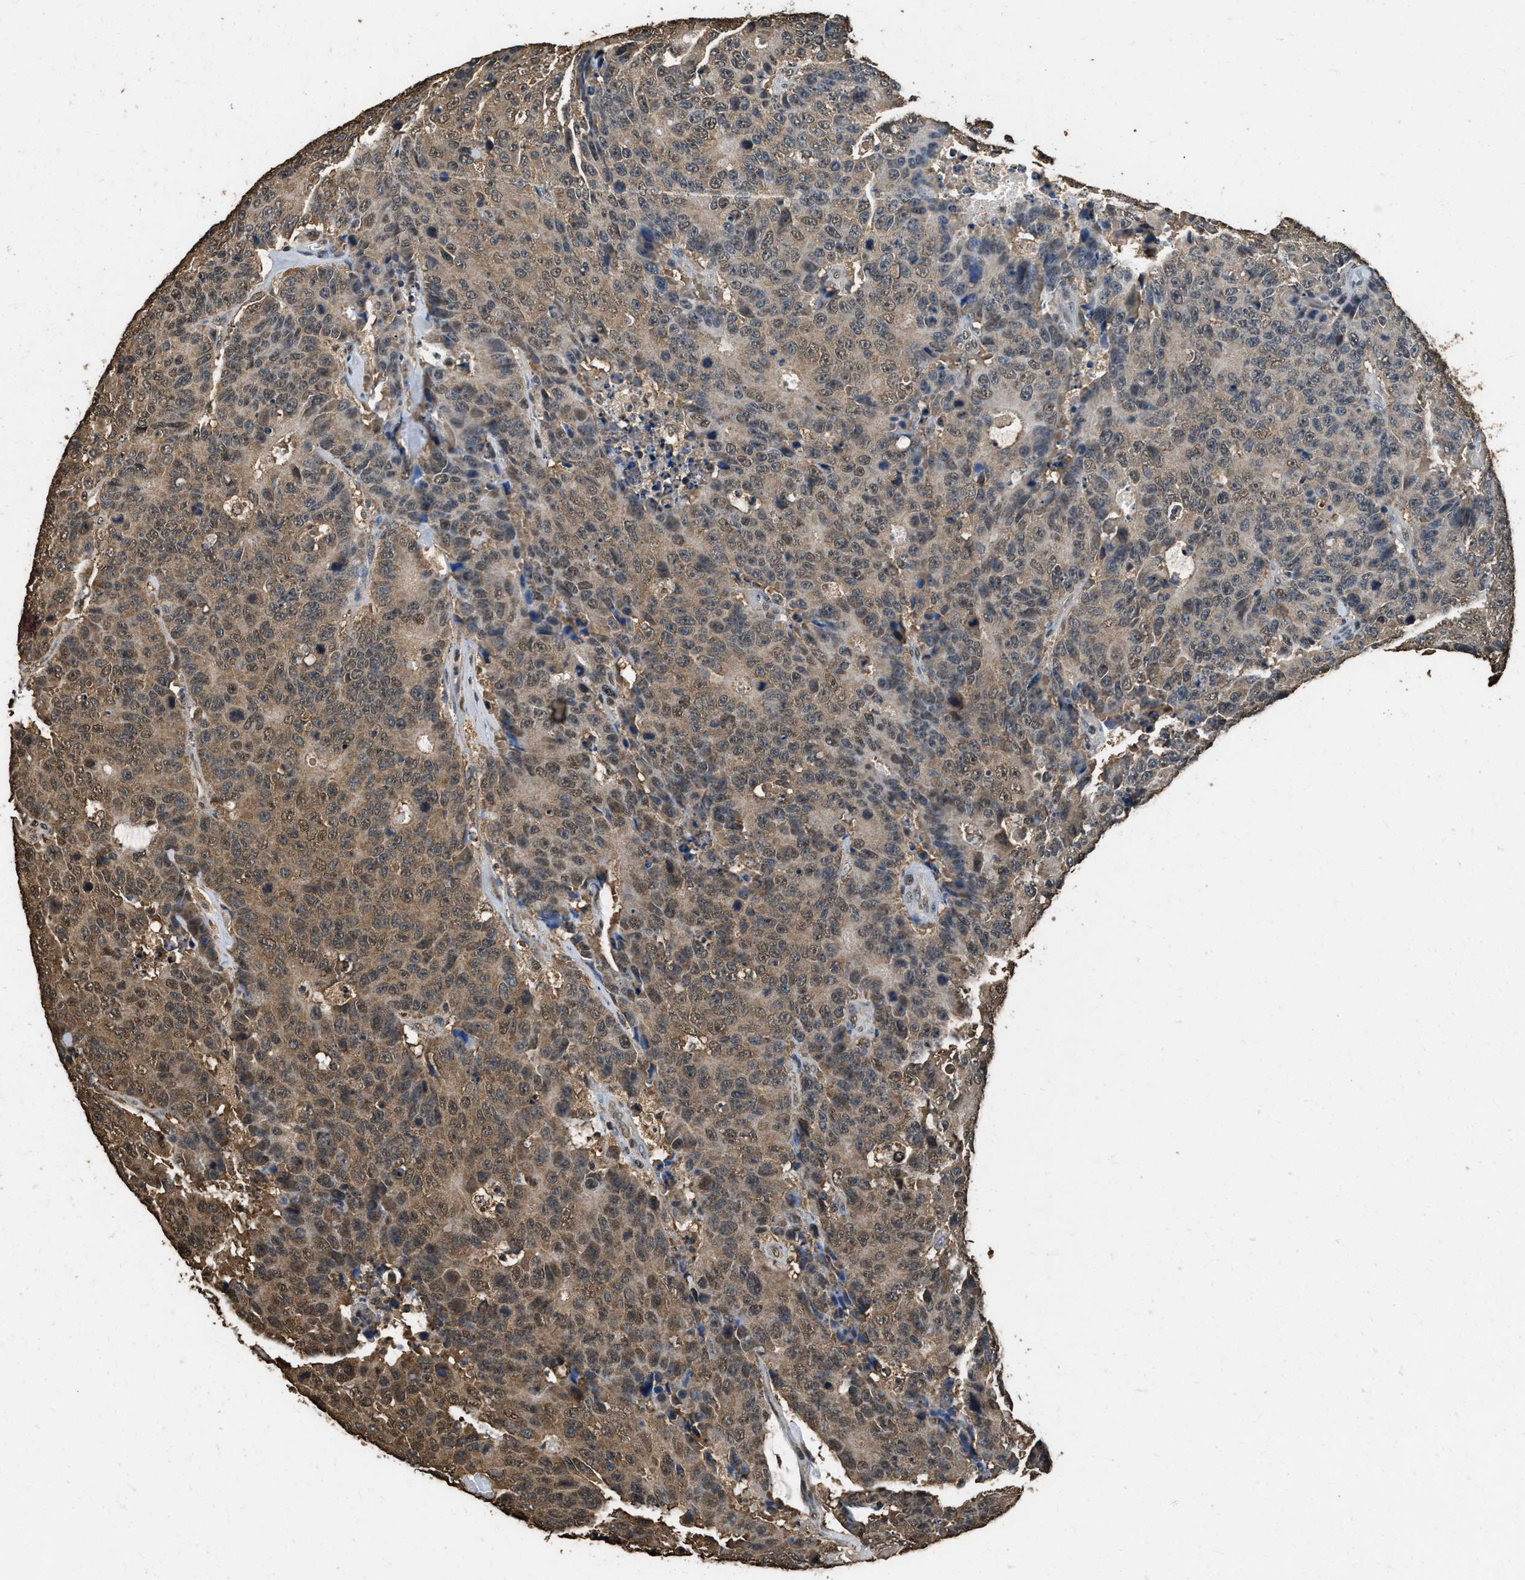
{"staining": {"intensity": "moderate", "quantity": ">75%", "location": "cytoplasmic/membranous,nuclear"}, "tissue": "colorectal cancer", "cell_type": "Tumor cells", "image_type": "cancer", "snomed": [{"axis": "morphology", "description": "Adenocarcinoma, NOS"}, {"axis": "topography", "description": "Colon"}], "caption": "Colorectal cancer (adenocarcinoma) stained with a protein marker exhibits moderate staining in tumor cells.", "gene": "GAPDH", "patient": {"sex": "female", "age": 86}}